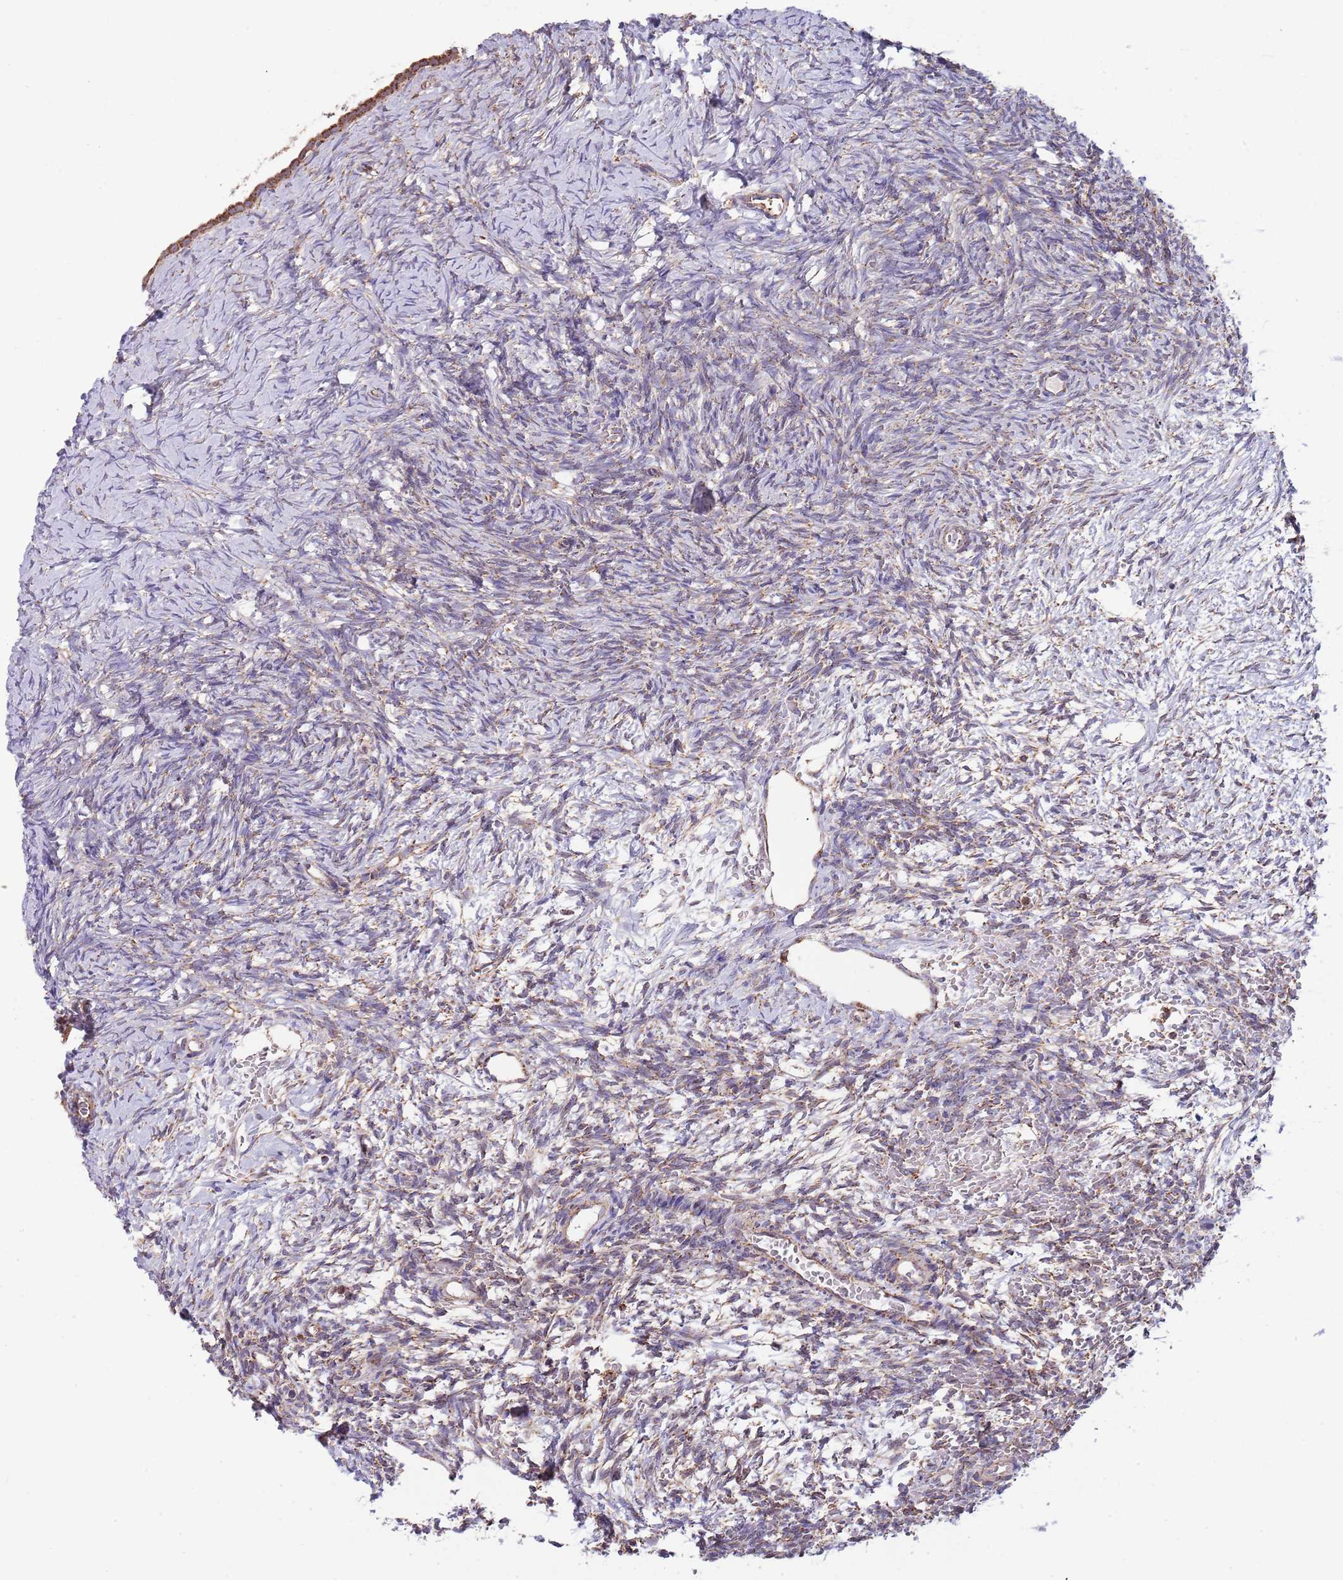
{"staining": {"intensity": "weak", "quantity": ">75%", "location": "cytoplasmic/membranous"}, "tissue": "ovary", "cell_type": "Ovarian stroma cells", "image_type": "normal", "snomed": [{"axis": "morphology", "description": "Normal tissue, NOS"}, {"axis": "topography", "description": "Ovary"}], "caption": "Ovary stained for a protein (brown) shows weak cytoplasmic/membranous positive staining in about >75% of ovarian stroma cells.", "gene": "VPS16", "patient": {"sex": "female", "age": 39}}